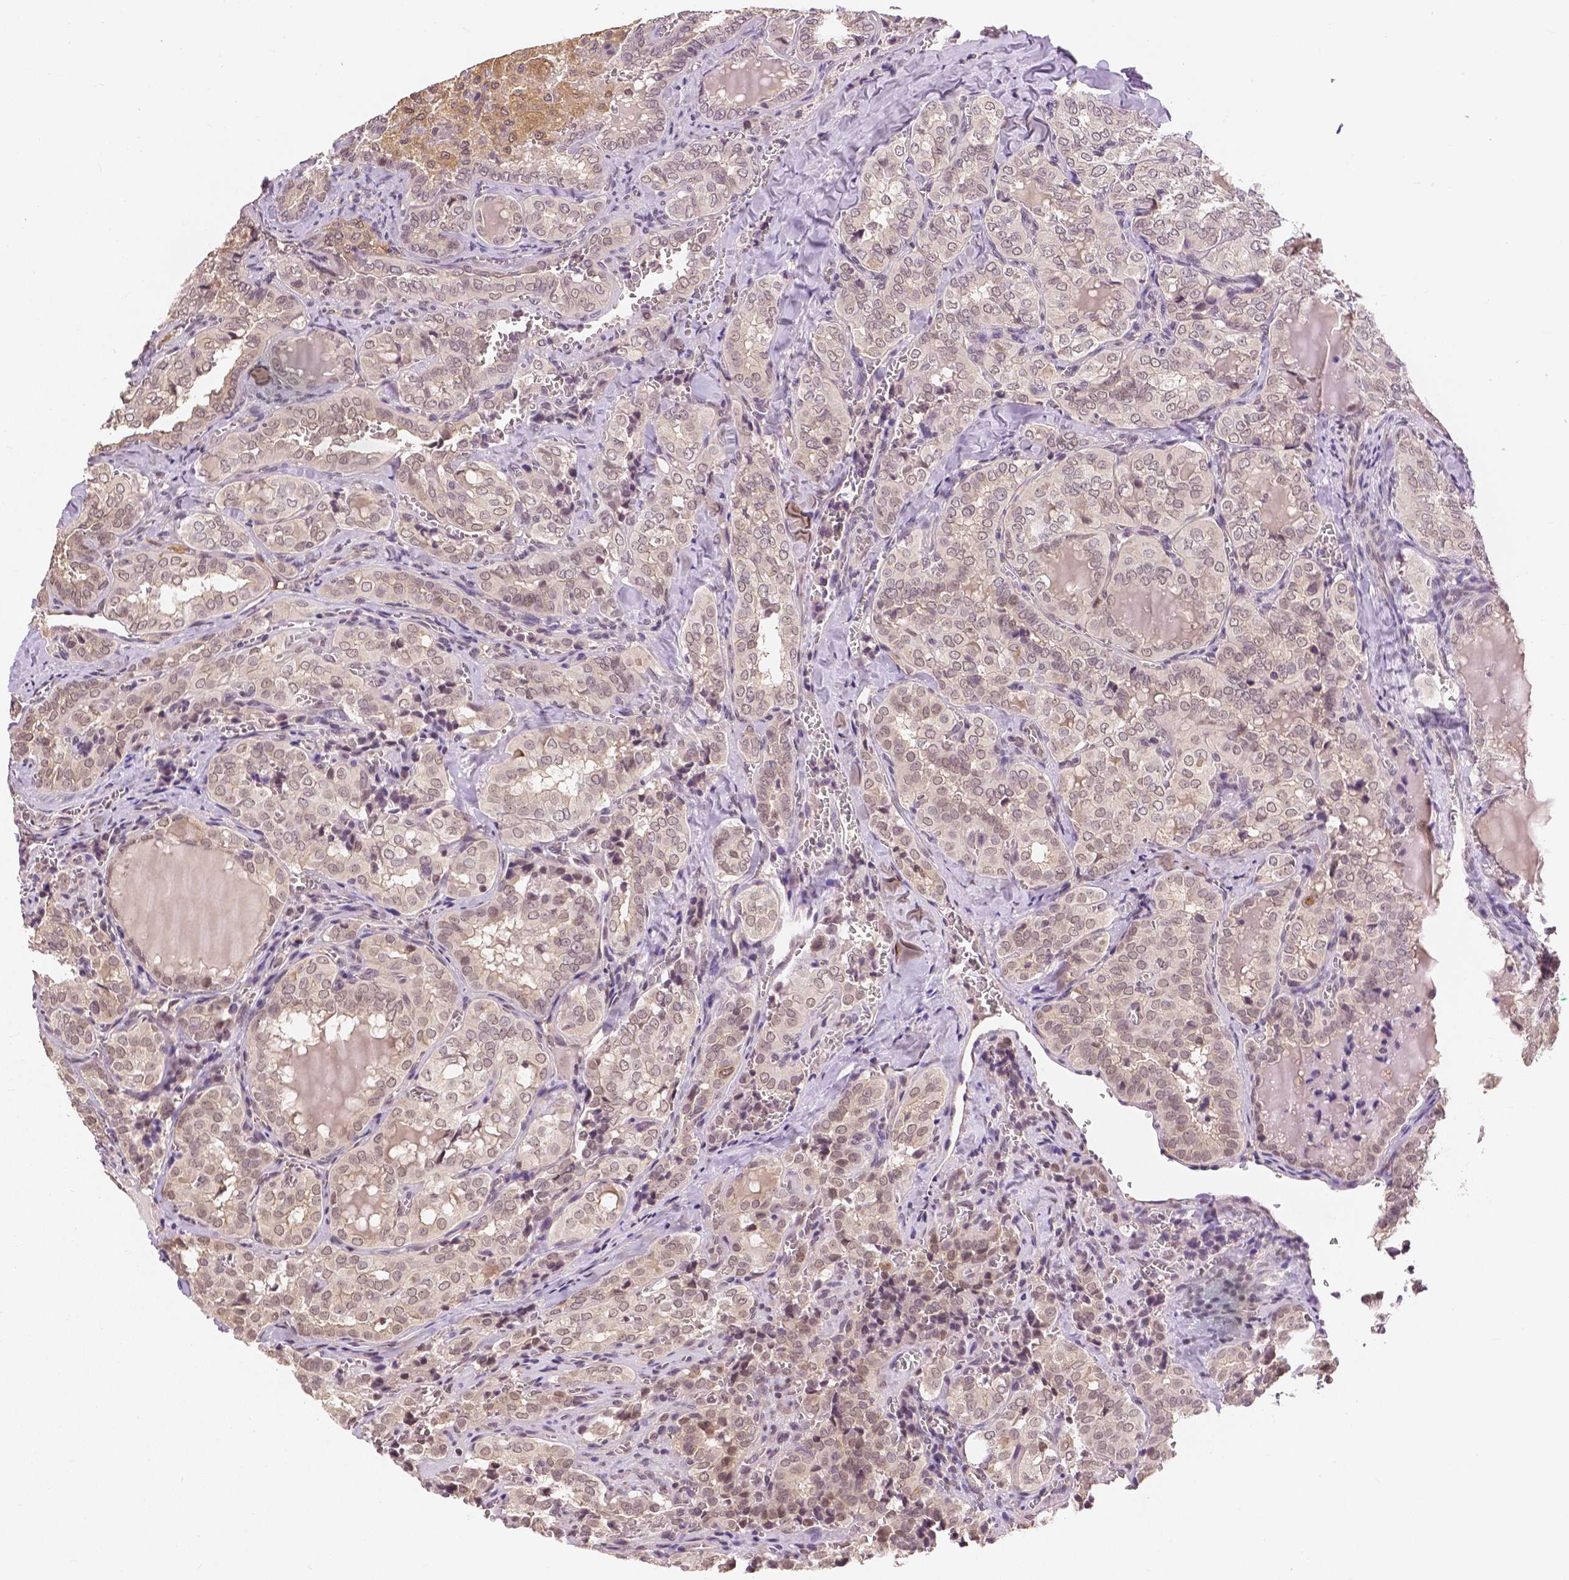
{"staining": {"intensity": "weak", "quantity": "25%-75%", "location": "nuclear"}, "tissue": "thyroid cancer", "cell_type": "Tumor cells", "image_type": "cancer", "snomed": [{"axis": "morphology", "description": "Papillary adenocarcinoma, NOS"}, {"axis": "topography", "description": "Thyroid gland"}], "caption": "Thyroid cancer stained with a brown dye displays weak nuclear positive staining in about 25%-75% of tumor cells.", "gene": "MAP1LC3B", "patient": {"sex": "female", "age": 41}}